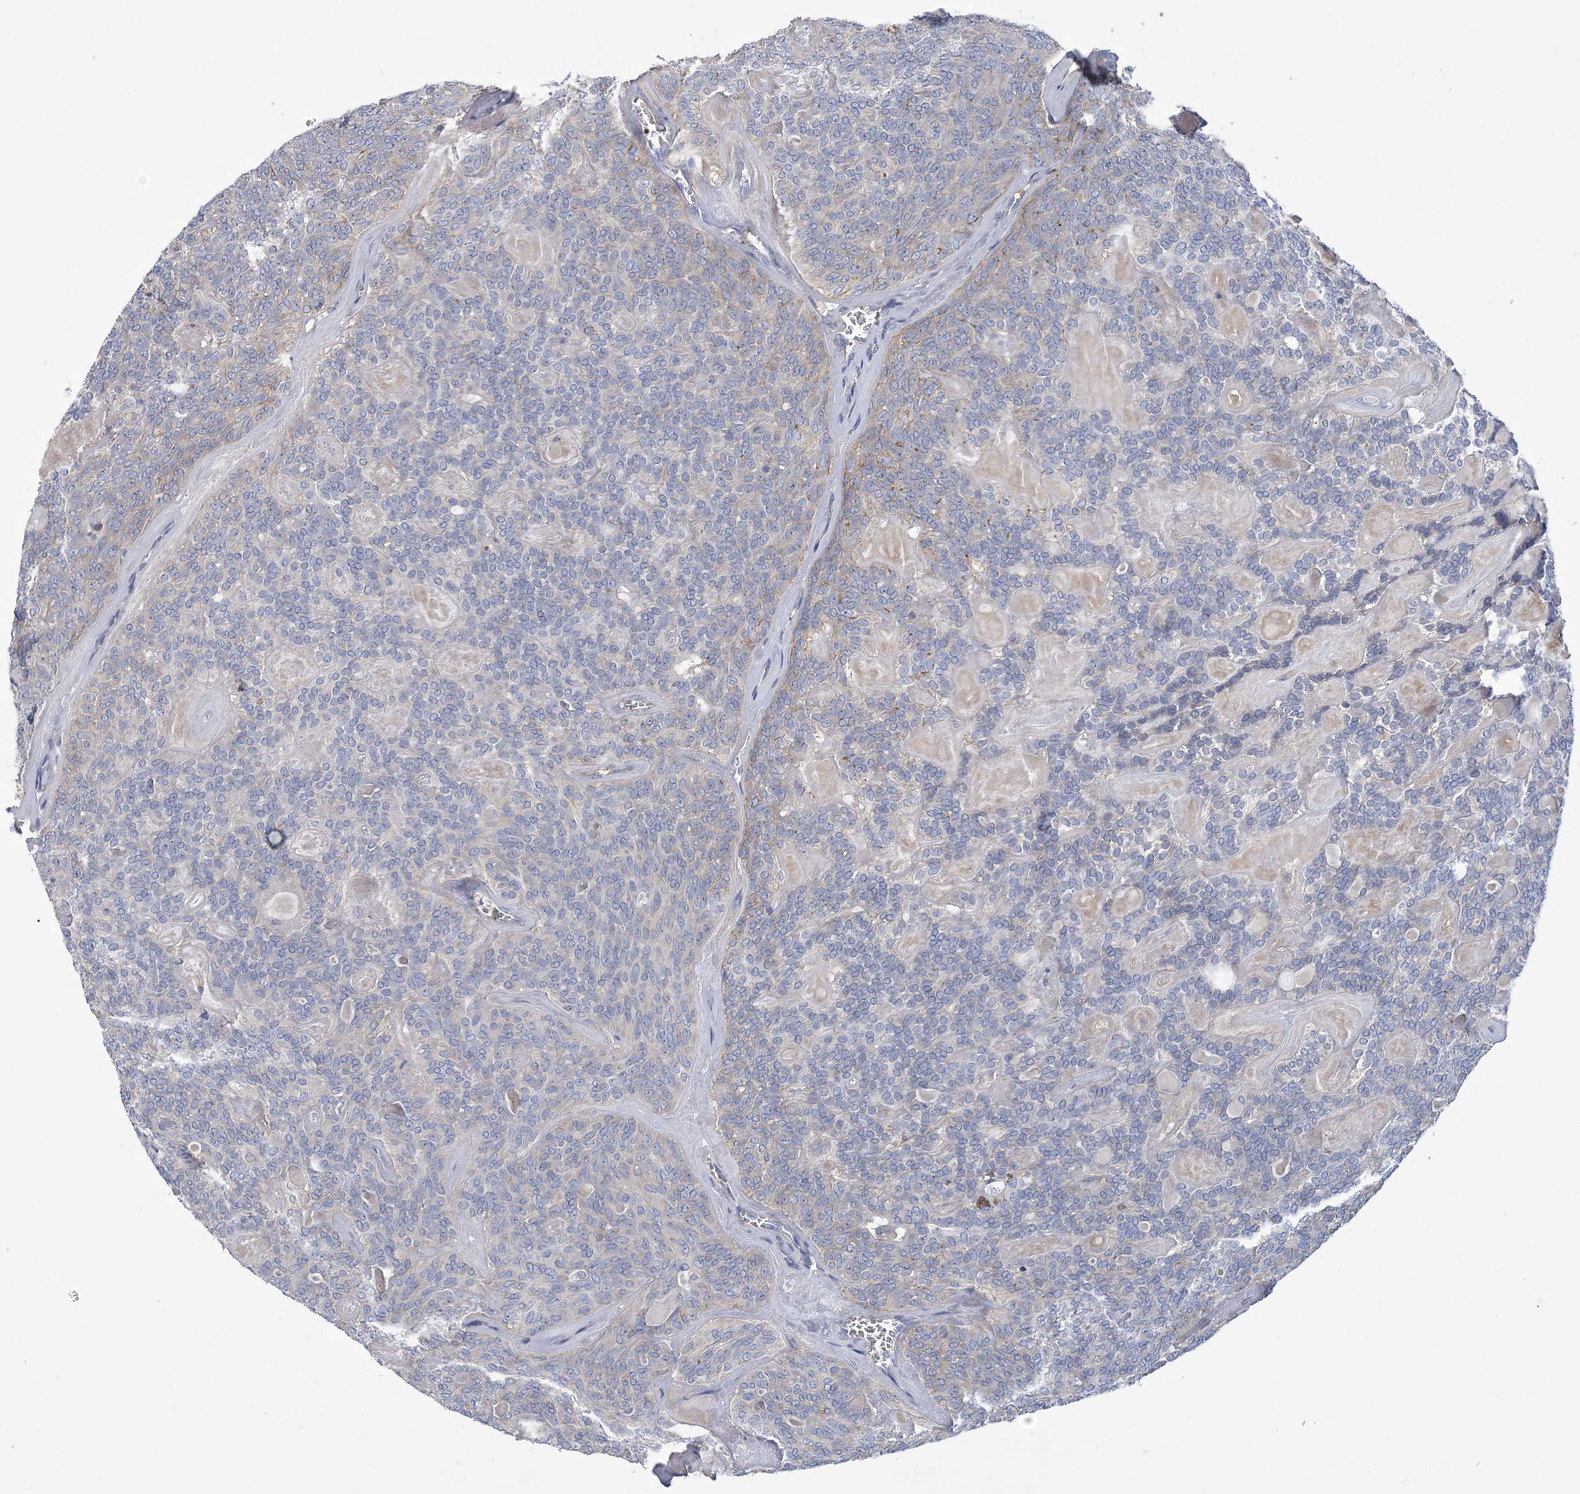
{"staining": {"intensity": "weak", "quantity": "<25%", "location": "cytoplasmic/membranous"}, "tissue": "head and neck cancer", "cell_type": "Tumor cells", "image_type": "cancer", "snomed": [{"axis": "morphology", "description": "Adenocarcinoma, NOS"}, {"axis": "topography", "description": "Head-Neck"}], "caption": "Protein analysis of head and neck cancer exhibits no significant staining in tumor cells.", "gene": "ARSJ", "patient": {"sex": "male", "age": 66}}